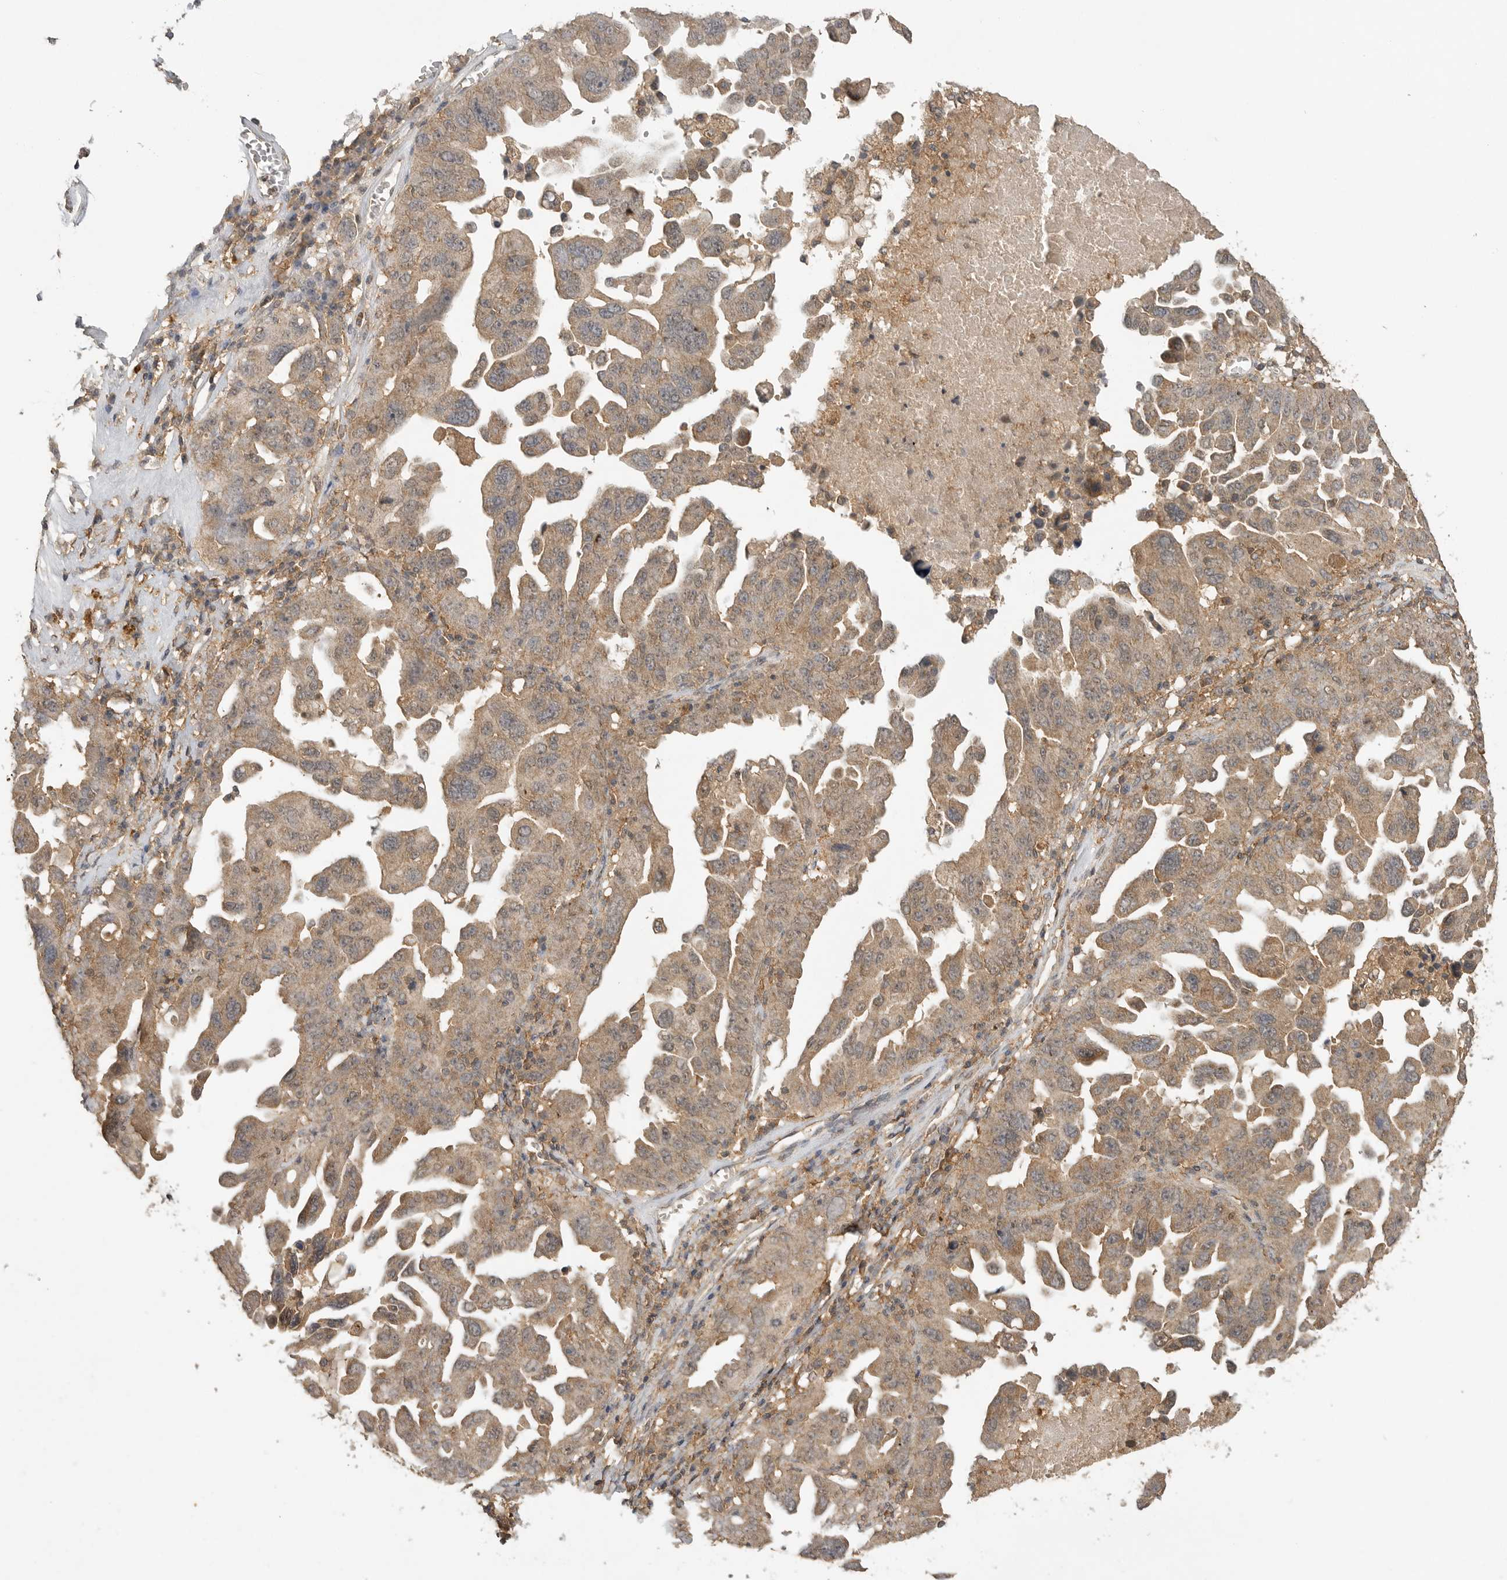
{"staining": {"intensity": "weak", "quantity": ">75%", "location": "cytoplasmic/membranous"}, "tissue": "ovarian cancer", "cell_type": "Tumor cells", "image_type": "cancer", "snomed": [{"axis": "morphology", "description": "Carcinoma, endometroid"}, {"axis": "topography", "description": "Ovary"}], "caption": "A high-resolution micrograph shows IHC staining of ovarian endometroid carcinoma, which exhibits weak cytoplasmic/membranous expression in about >75% of tumor cells.", "gene": "ICOSLG", "patient": {"sex": "female", "age": 62}}